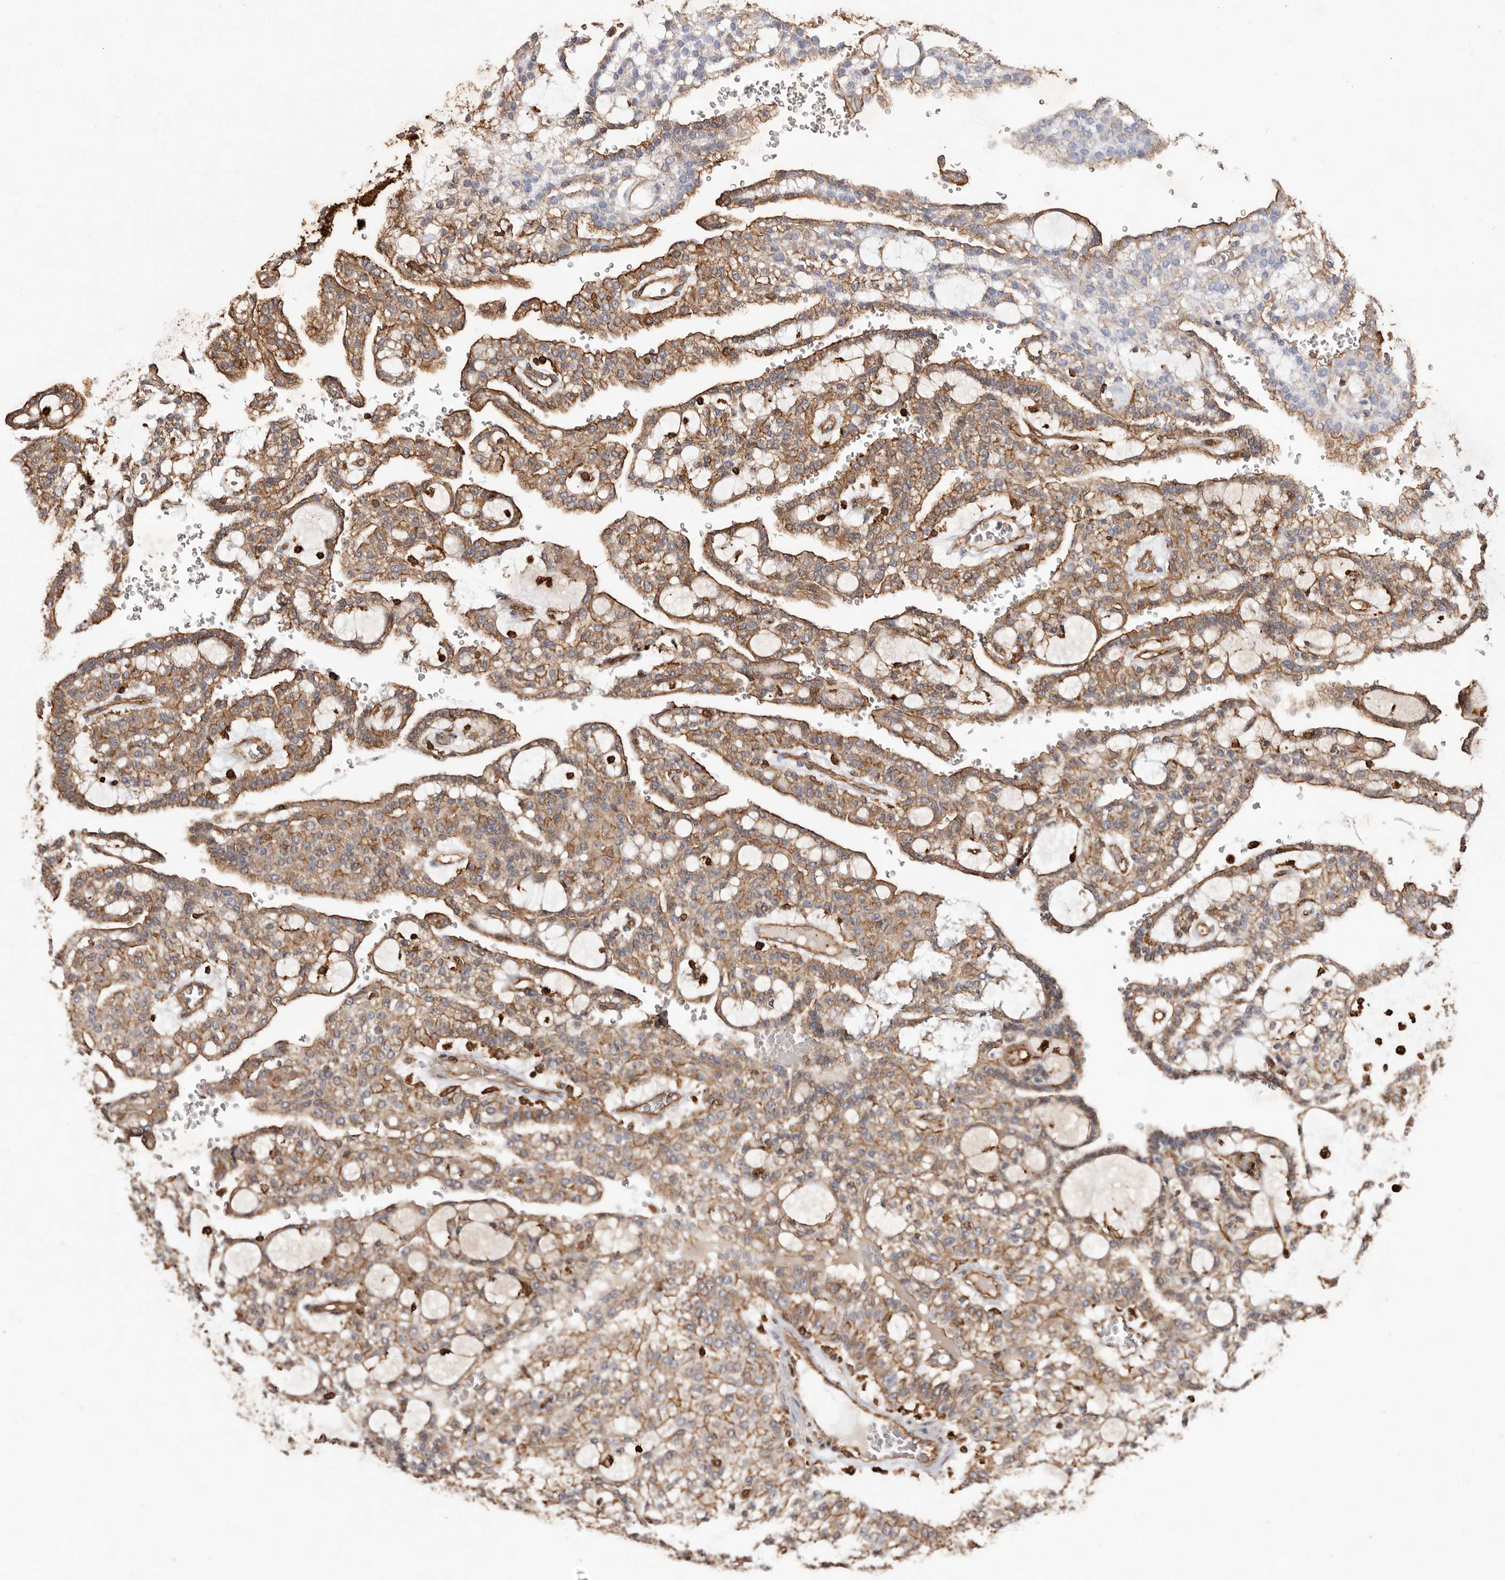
{"staining": {"intensity": "moderate", "quantity": ">75%", "location": "cytoplasmic/membranous"}, "tissue": "renal cancer", "cell_type": "Tumor cells", "image_type": "cancer", "snomed": [{"axis": "morphology", "description": "Adenocarcinoma, NOS"}, {"axis": "topography", "description": "Kidney"}], "caption": "Protein staining demonstrates moderate cytoplasmic/membranous expression in approximately >75% of tumor cells in renal adenocarcinoma. The protein of interest is shown in brown color, while the nuclei are stained blue.", "gene": "COQ8B", "patient": {"sex": "male", "age": 63}}